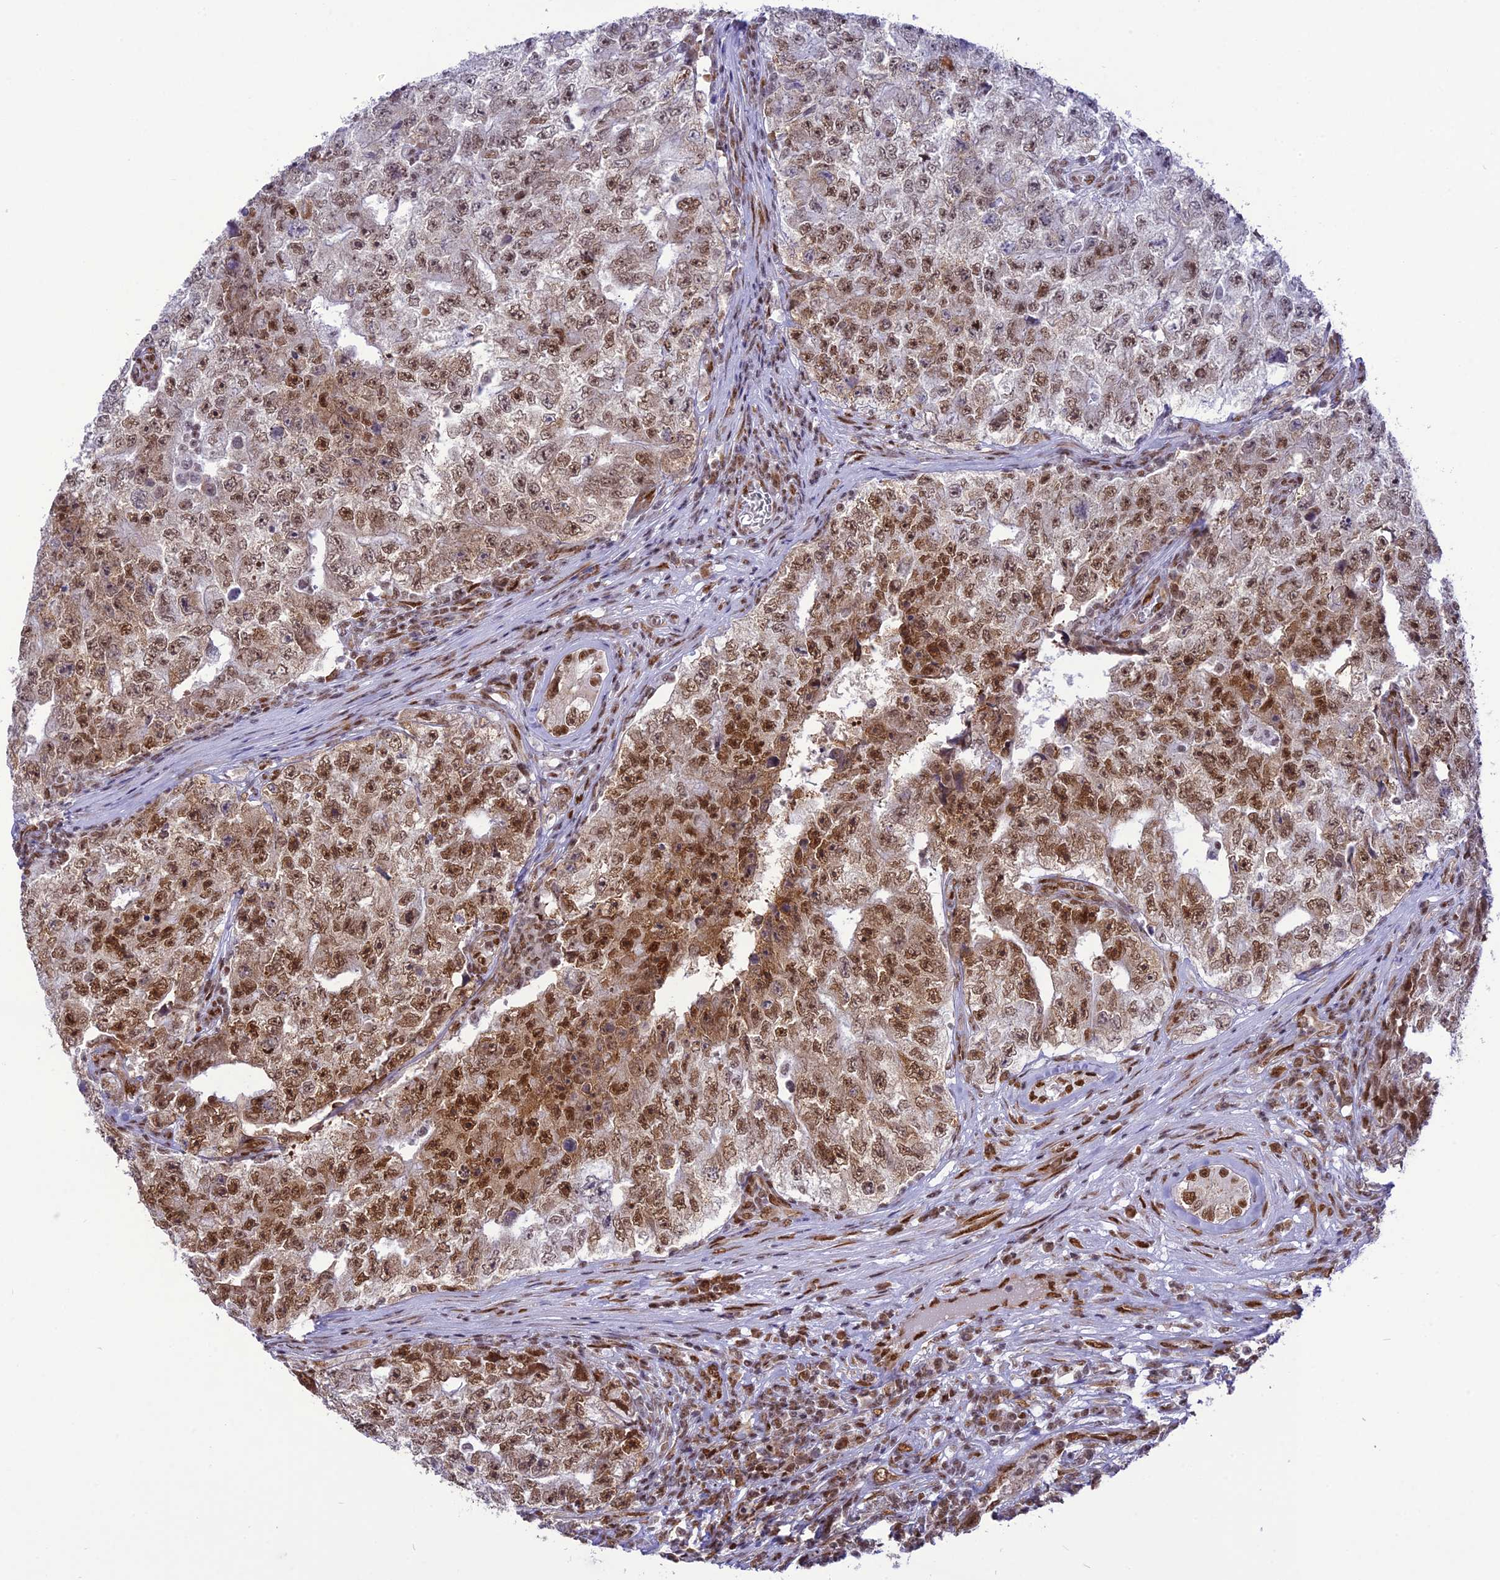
{"staining": {"intensity": "moderate", "quantity": ">75%", "location": "nuclear"}, "tissue": "testis cancer", "cell_type": "Tumor cells", "image_type": "cancer", "snomed": [{"axis": "morphology", "description": "Carcinoma, Embryonal, NOS"}, {"axis": "topography", "description": "Testis"}], "caption": "Immunohistochemical staining of embryonal carcinoma (testis) demonstrates medium levels of moderate nuclear protein staining in approximately >75% of tumor cells. Immunohistochemistry stains the protein of interest in brown and the nuclei are stained blue.", "gene": "DDX1", "patient": {"sex": "male", "age": 17}}